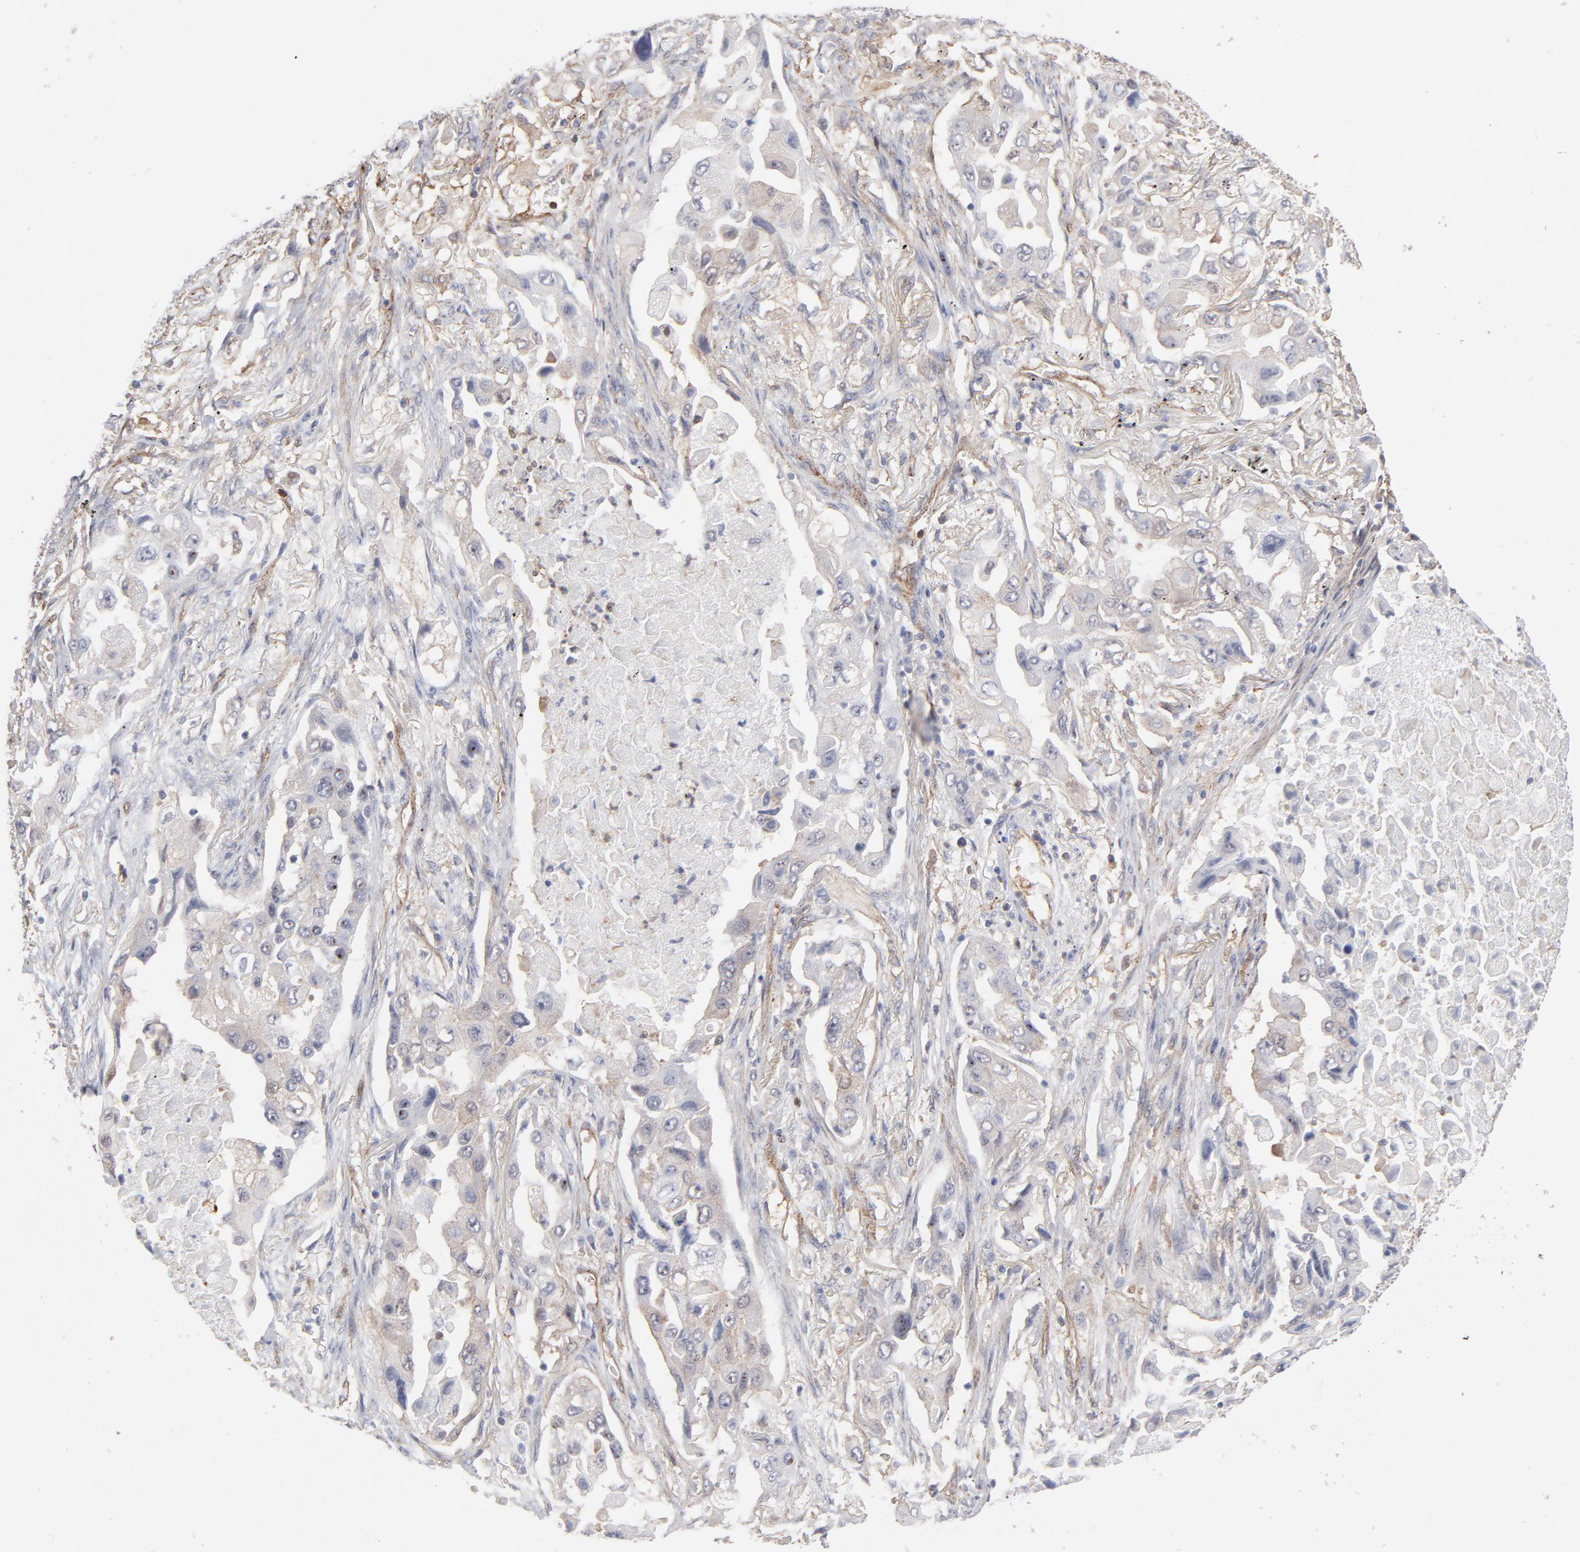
{"staining": {"intensity": "negative", "quantity": "none", "location": "none"}, "tissue": "lung cancer", "cell_type": "Tumor cells", "image_type": "cancer", "snomed": [{"axis": "morphology", "description": "Adenocarcinoma, NOS"}, {"axis": "topography", "description": "Lung"}], "caption": "Histopathology image shows no protein staining in tumor cells of lung cancer tissue. (DAB (3,3'-diaminobenzidine) immunohistochemistry, high magnification).", "gene": "PXN", "patient": {"sex": "female", "age": 65}}